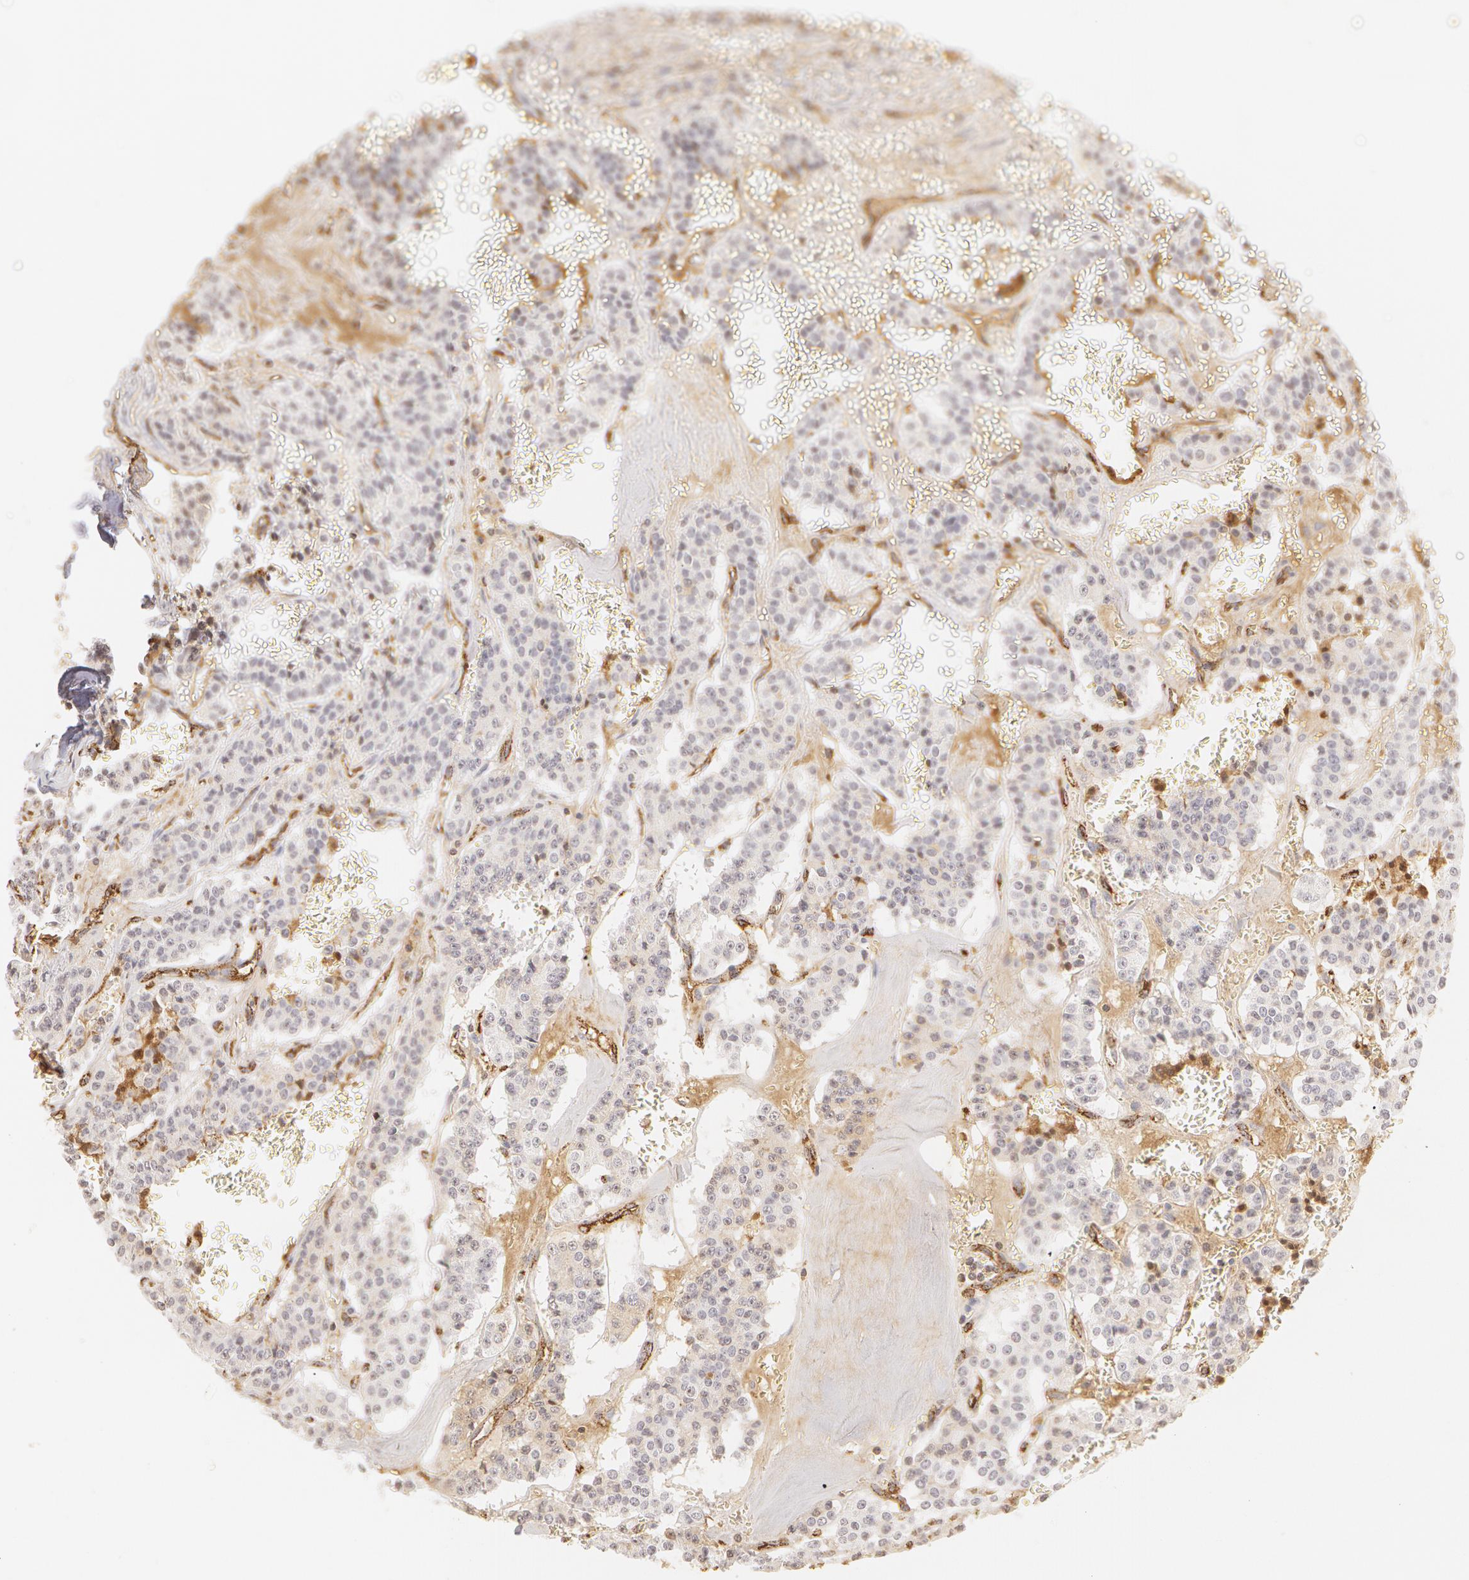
{"staining": {"intensity": "negative", "quantity": "none", "location": "none"}, "tissue": "carcinoid", "cell_type": "Tumor cells", "image_type": "cancer", "snomed": [{"axis": "morphology", "description": "Carcinoid, malignant, NOS"}, {"axis": "topography", "description": "Bronchus"}], "caption": "This is a photomicrograph of immunohistochemistry (IHC) staining of carcinoid, which shows no positivity in tumor cells.", "gene": "VWF", "patient": {"sex": "male", "age": 55}}